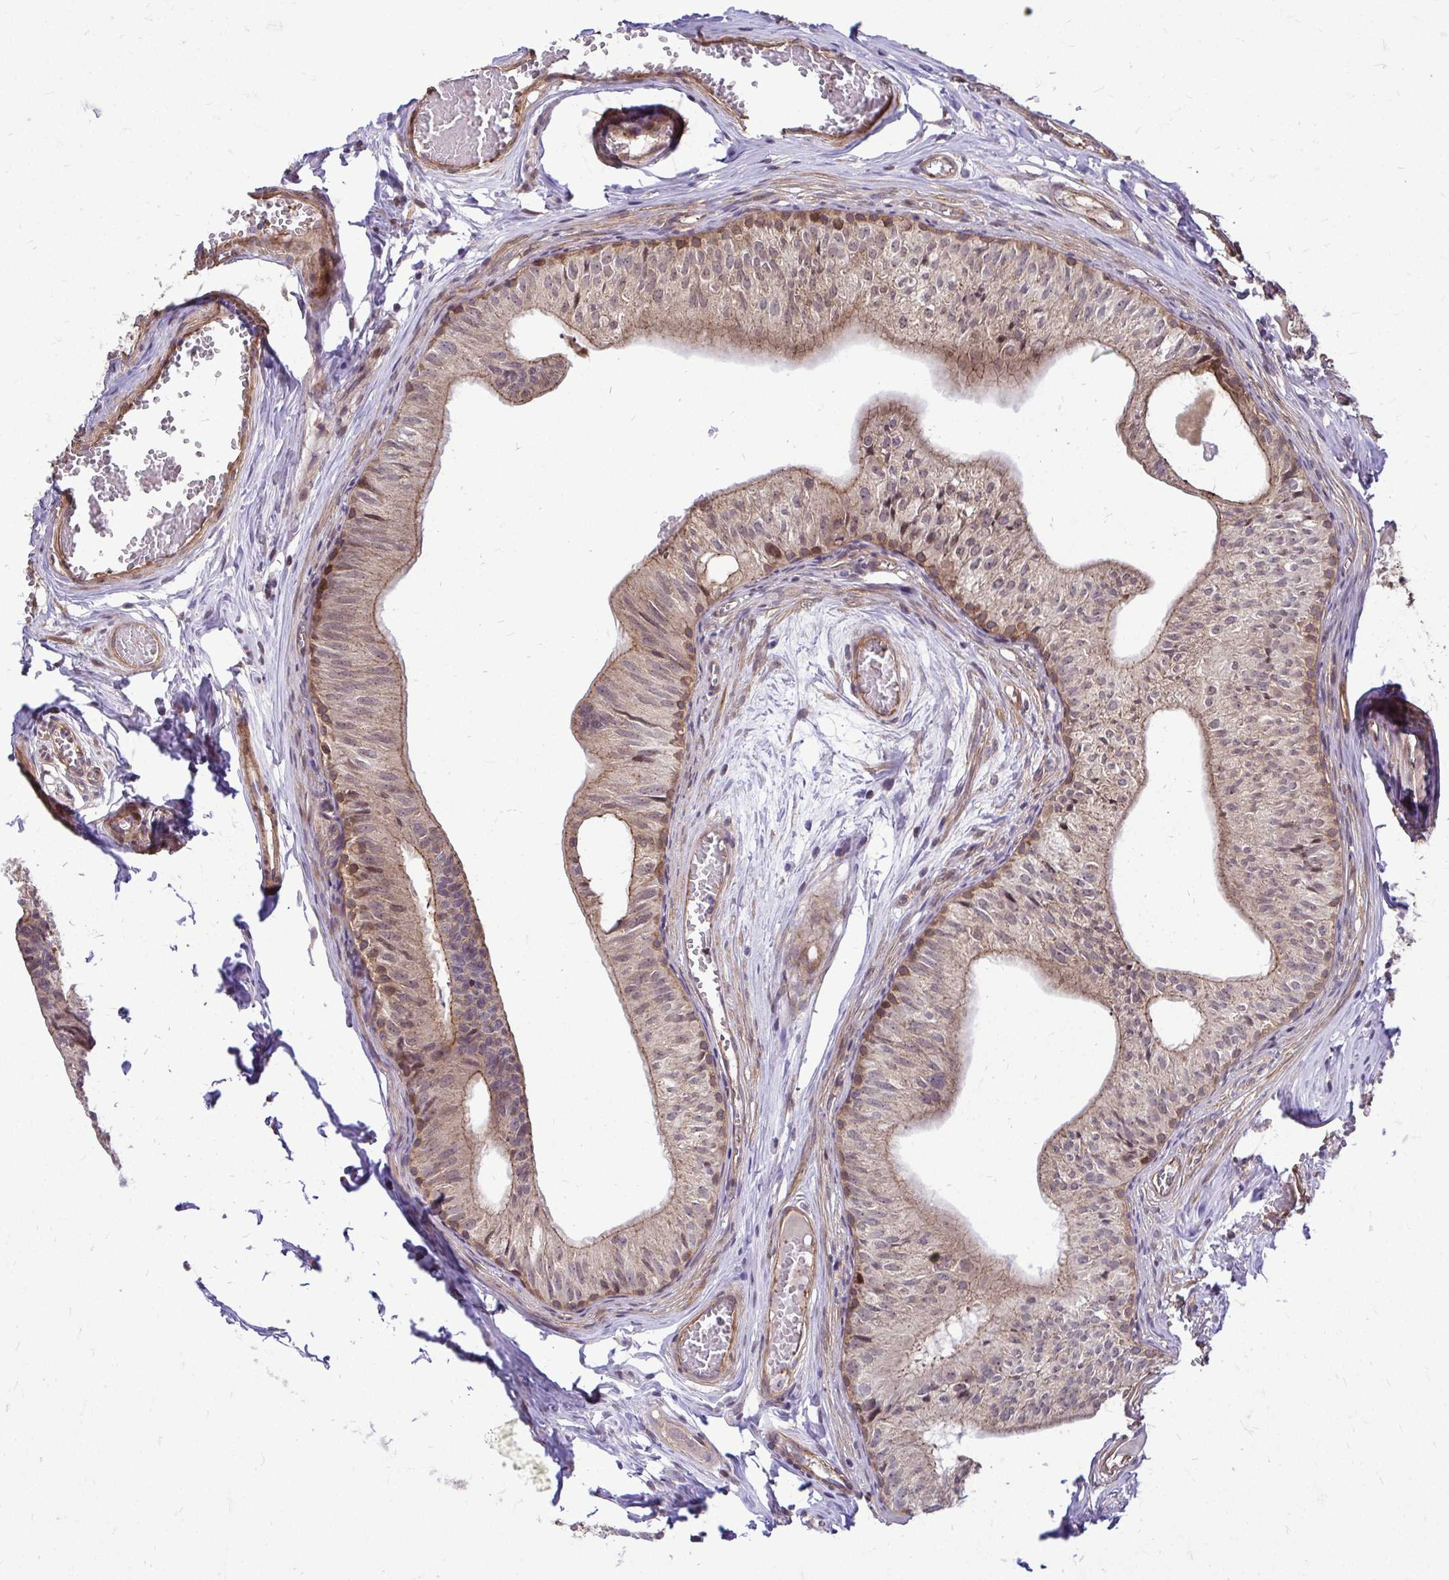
{"staining": {"intensity": "moderate", "quantity": ">75%", "location": "cytoplasmic/membranous"}, "tissue": "epididymis", "cell_type": "Glandular cells", "image_type": "normal", "snomed": [{"axis": "morphology", "description": "Normal tissue, NOS"}, {"axis": "topography", "description": "Epididymis"}], "caption": "High-magnification brightfield microscopy of unremarkable epididymis stained with DAB (brown) and counterstained with hematoxylin (blue). glandular cells exhibit moderate cytoplasmic/membranous positivity is seen in approximately>75% of cells. (brown staining indicates protein expression, while blue staining denotes nuclei).", "gene": "TRIP6", "patient": {"sex": "male", "age": 25}}